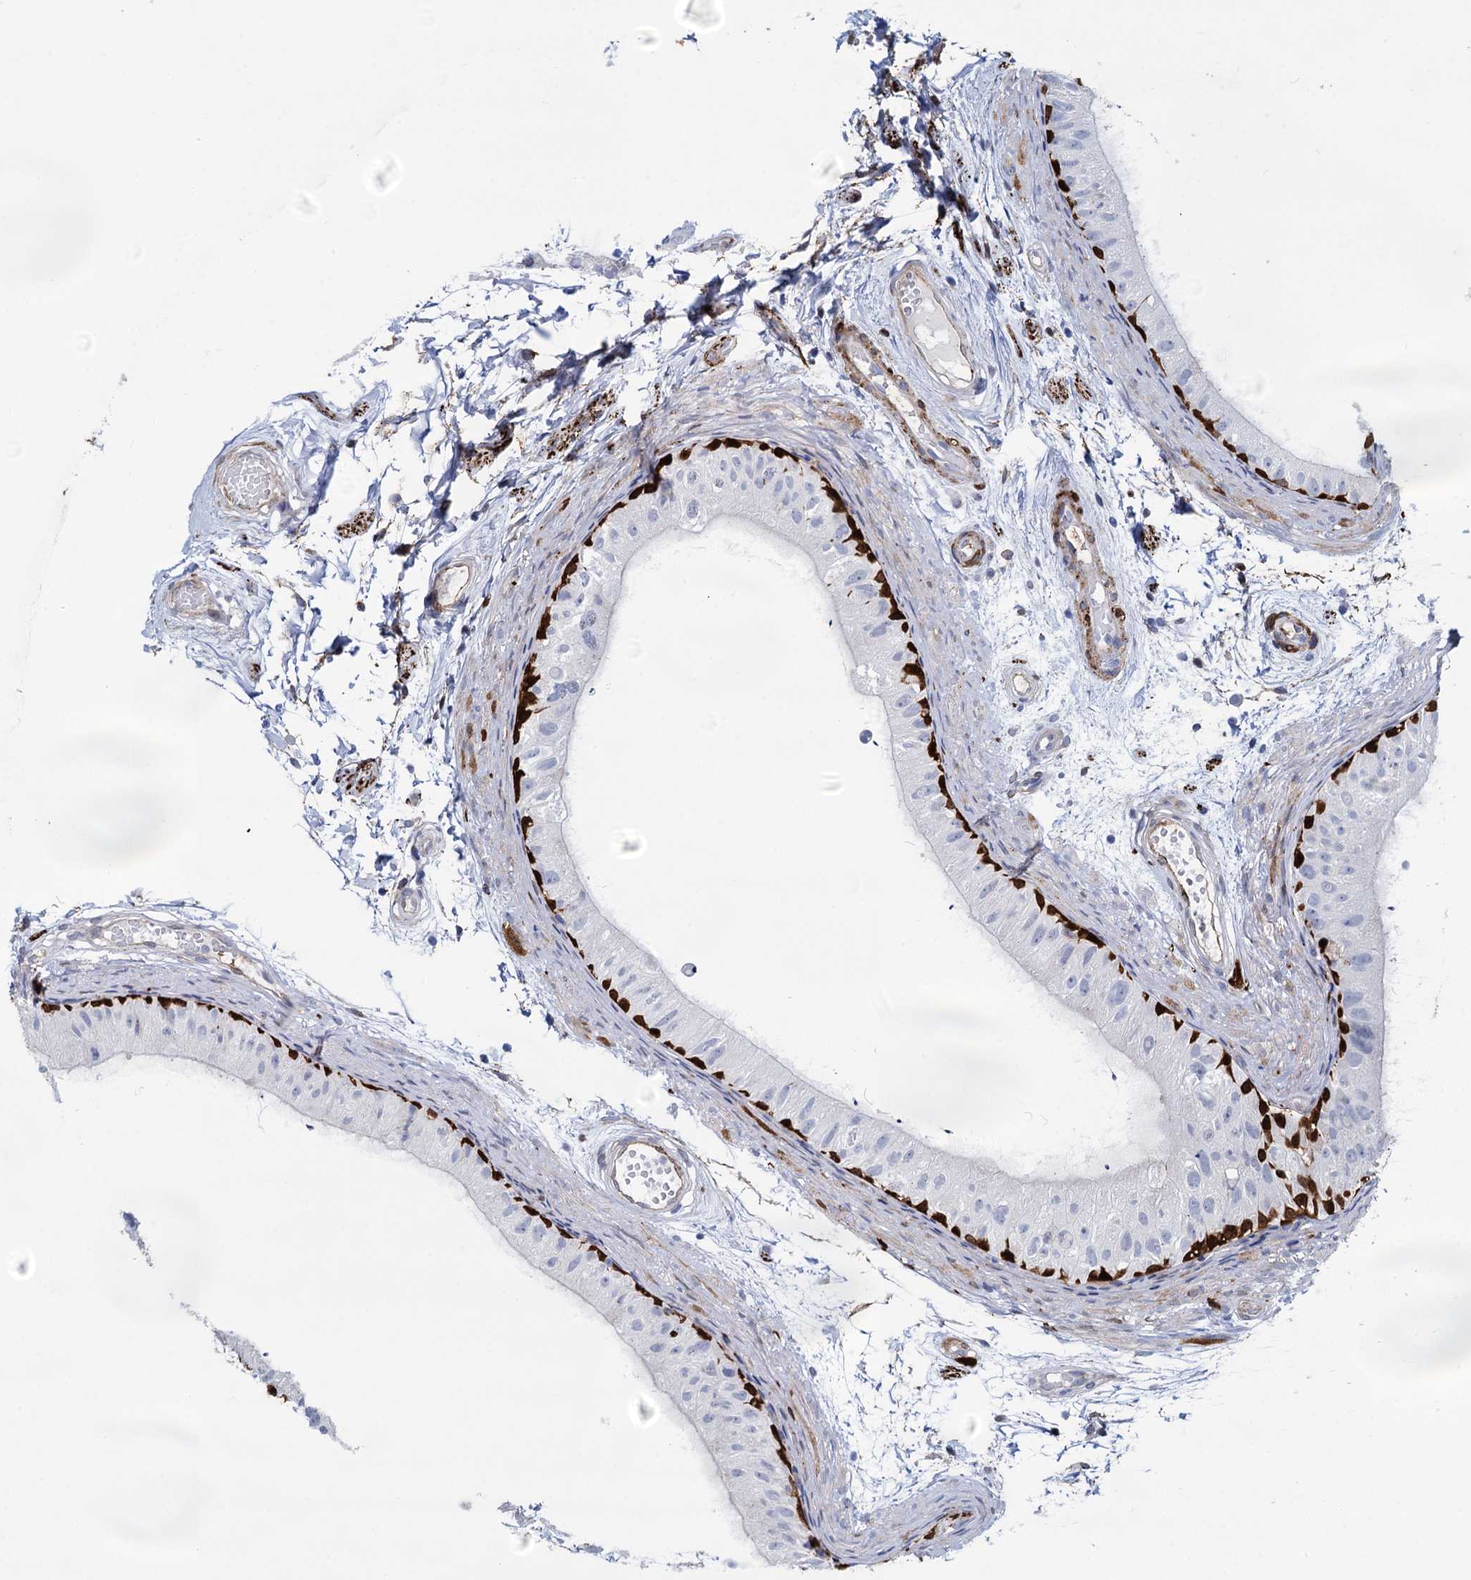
{"staining": {"intensity": "strong", "quantity": "<25%", "location": "cytoplasmic/membranous"}, "tissue": "epididymis", "cell_type": "Glandular cells", "image_type": "normal", "snomed": [{"axis": "morphology", "description": "Normal tissue, NOS"}, {"axis": "topography", "description": "Epididymis"}], "caption": "Epididymis stained with DAB (3,3'-diaminobenzidine) immunohistochemistry demonstrates medium levels of strong cytoplasmic/membranous staining in about <25% of glandular cells. (DAB IHC with brightfield microscopy, high magnification).", "gene": "SNCG", "patient": {"sex": "male", "age": 50}}